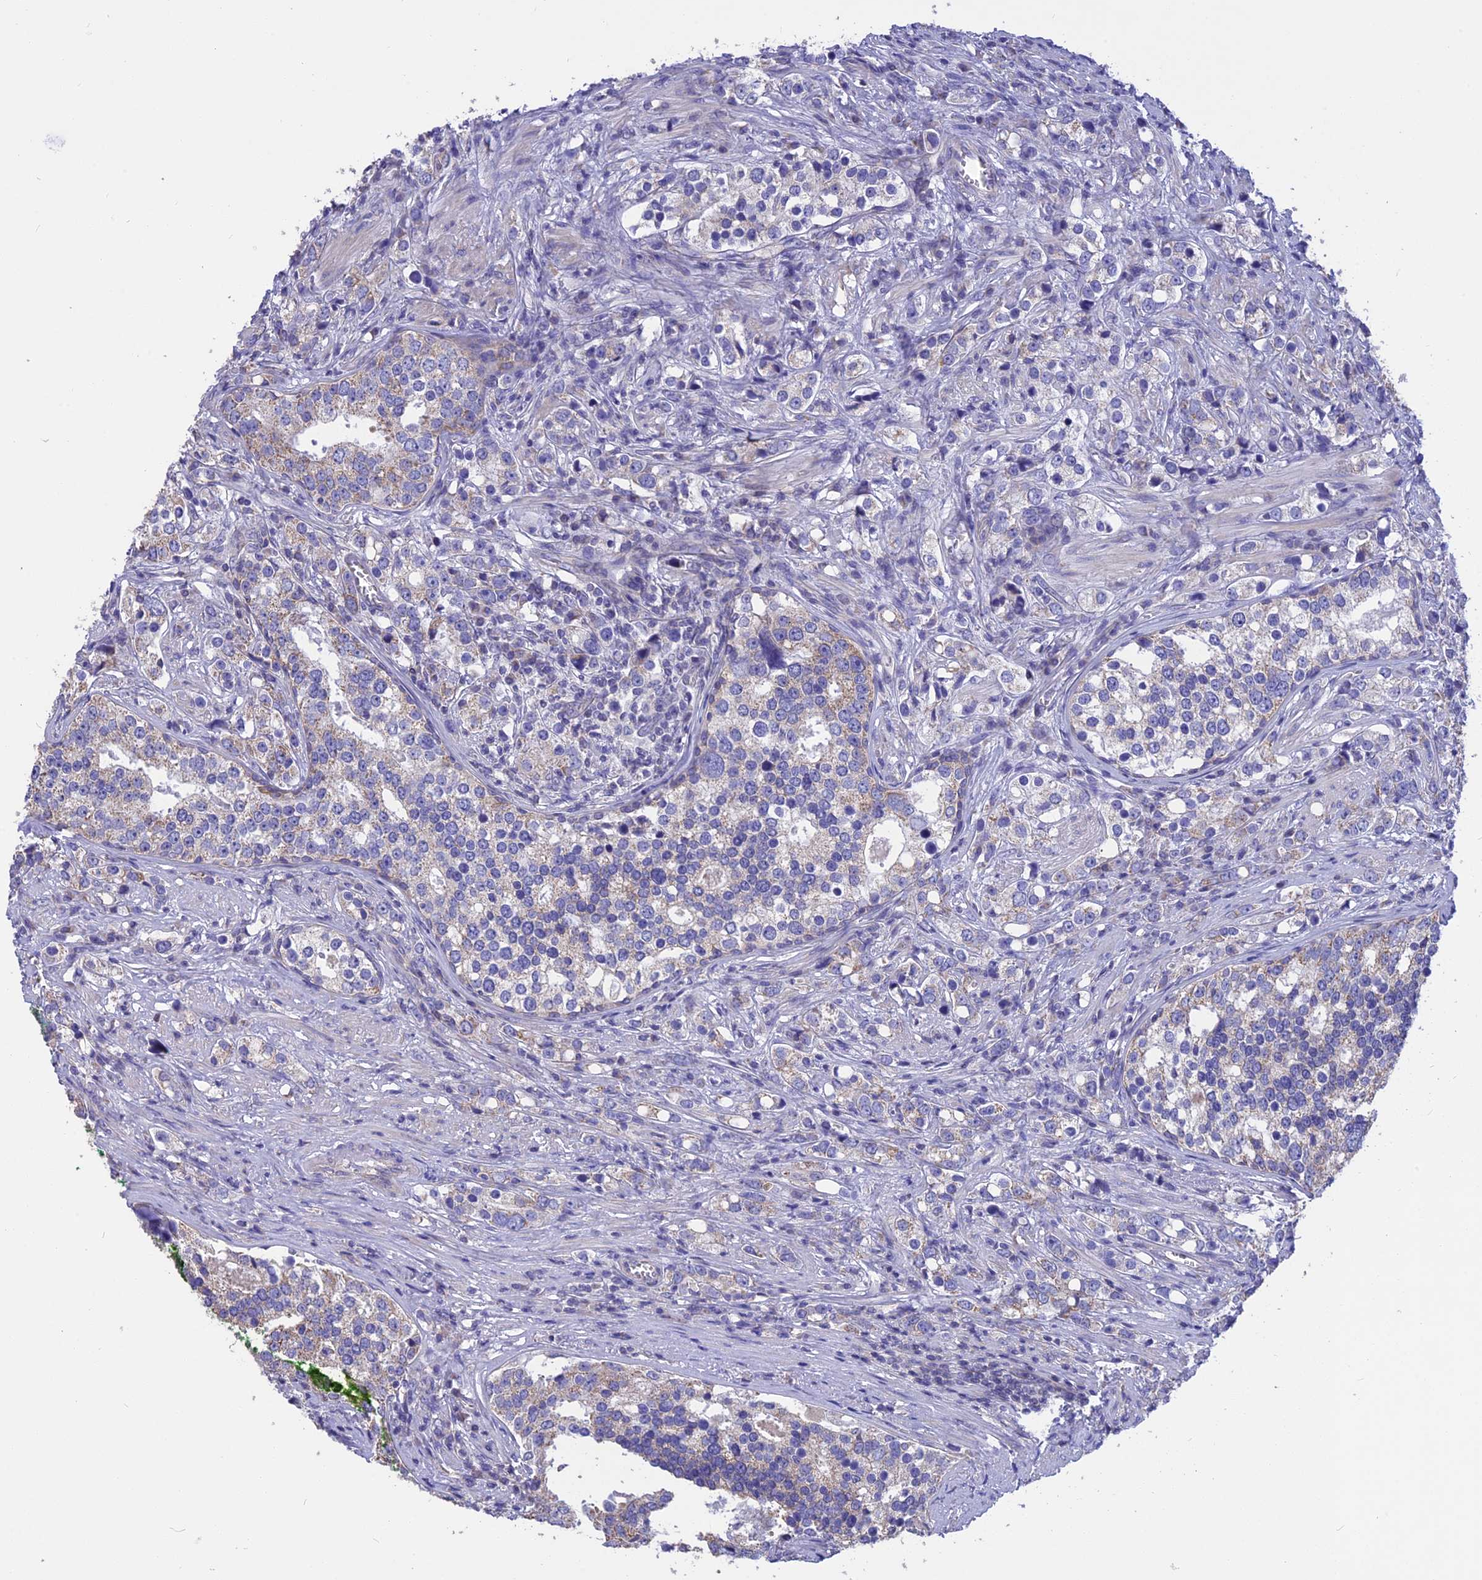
{"staining": {"intensity": "weak", "quantity": "<25%", "location": "cytoplasmic/membranous"}, "tissue": "prostate cancer", "cell_type": "Tumor cells", "image_type": "cancer", "snomed": [{"axis": "morphology", "description": "Adenocarcinoma, High grade"}, {"axis": "topography", "description": "Prostate"}], "caption": "Immunohistochemical staining of human prostate adenocarcinoma (high-grade) displays no significant positivity in tumor cells.", "gene": "CYP2U1", "patient": {"sex": "male", "age": 71}}